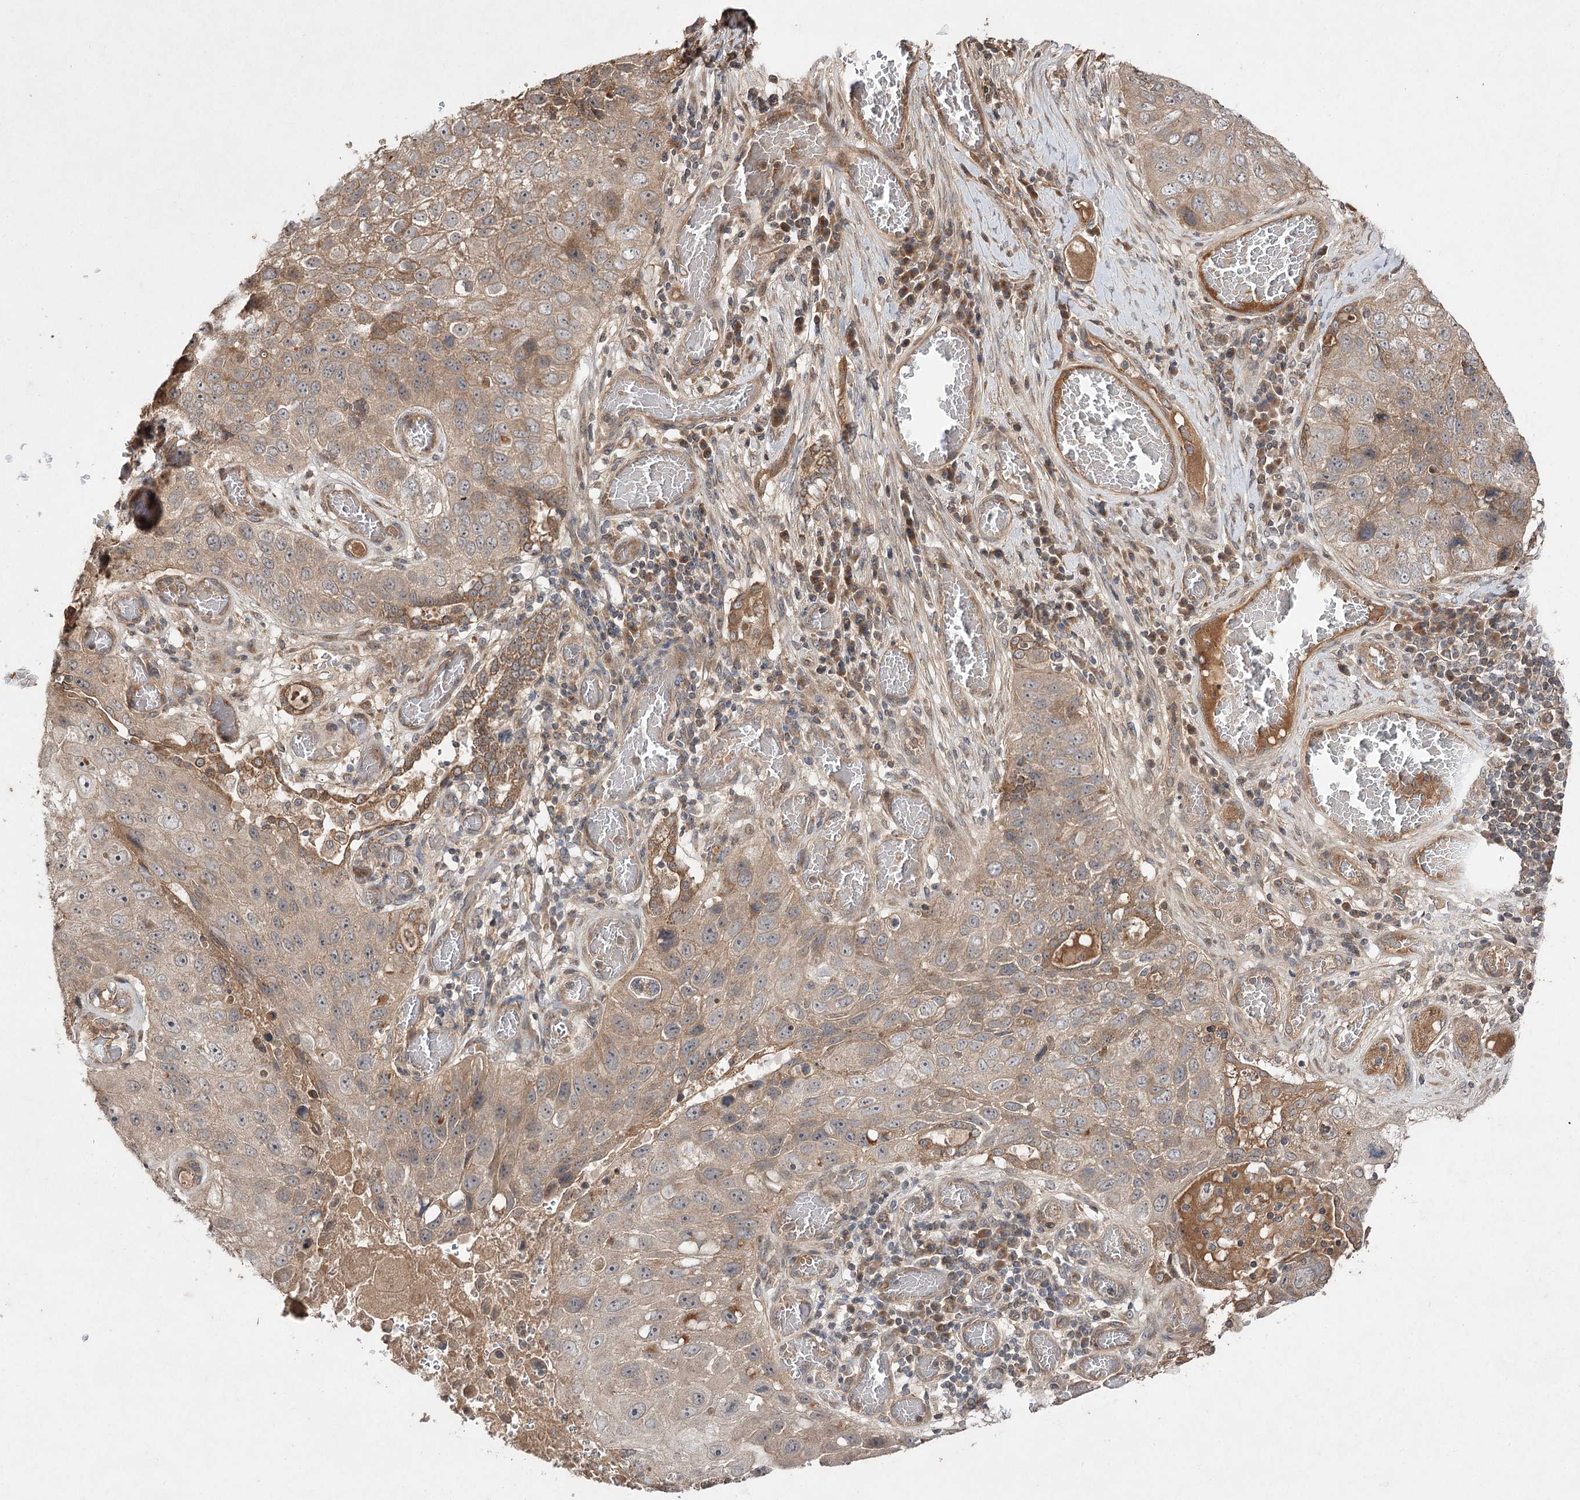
{"staining": {"intensity": "moderate", "quantity": "25%-75%", "location": "cytoplasmic/membranous"}, "tissue": "lung cancer", "cell_type": "Tumor cells", "image_type": "cancer", "snomed": [{"axis": "morphology", "description": "Squamous cell carcinoma, NOS"}, {"axis": "topography", "description": "Lung"}], "caption": "The micrograph demonstrates immunohistochemical staining of lung cancer (squamous cell carcinoma). There is moderate cytoplasmic/membranous positivity is present in about 25%-75% of tumor cells.", "gene": "FANCL", "patient": {"sex": "male", "age": 61}}